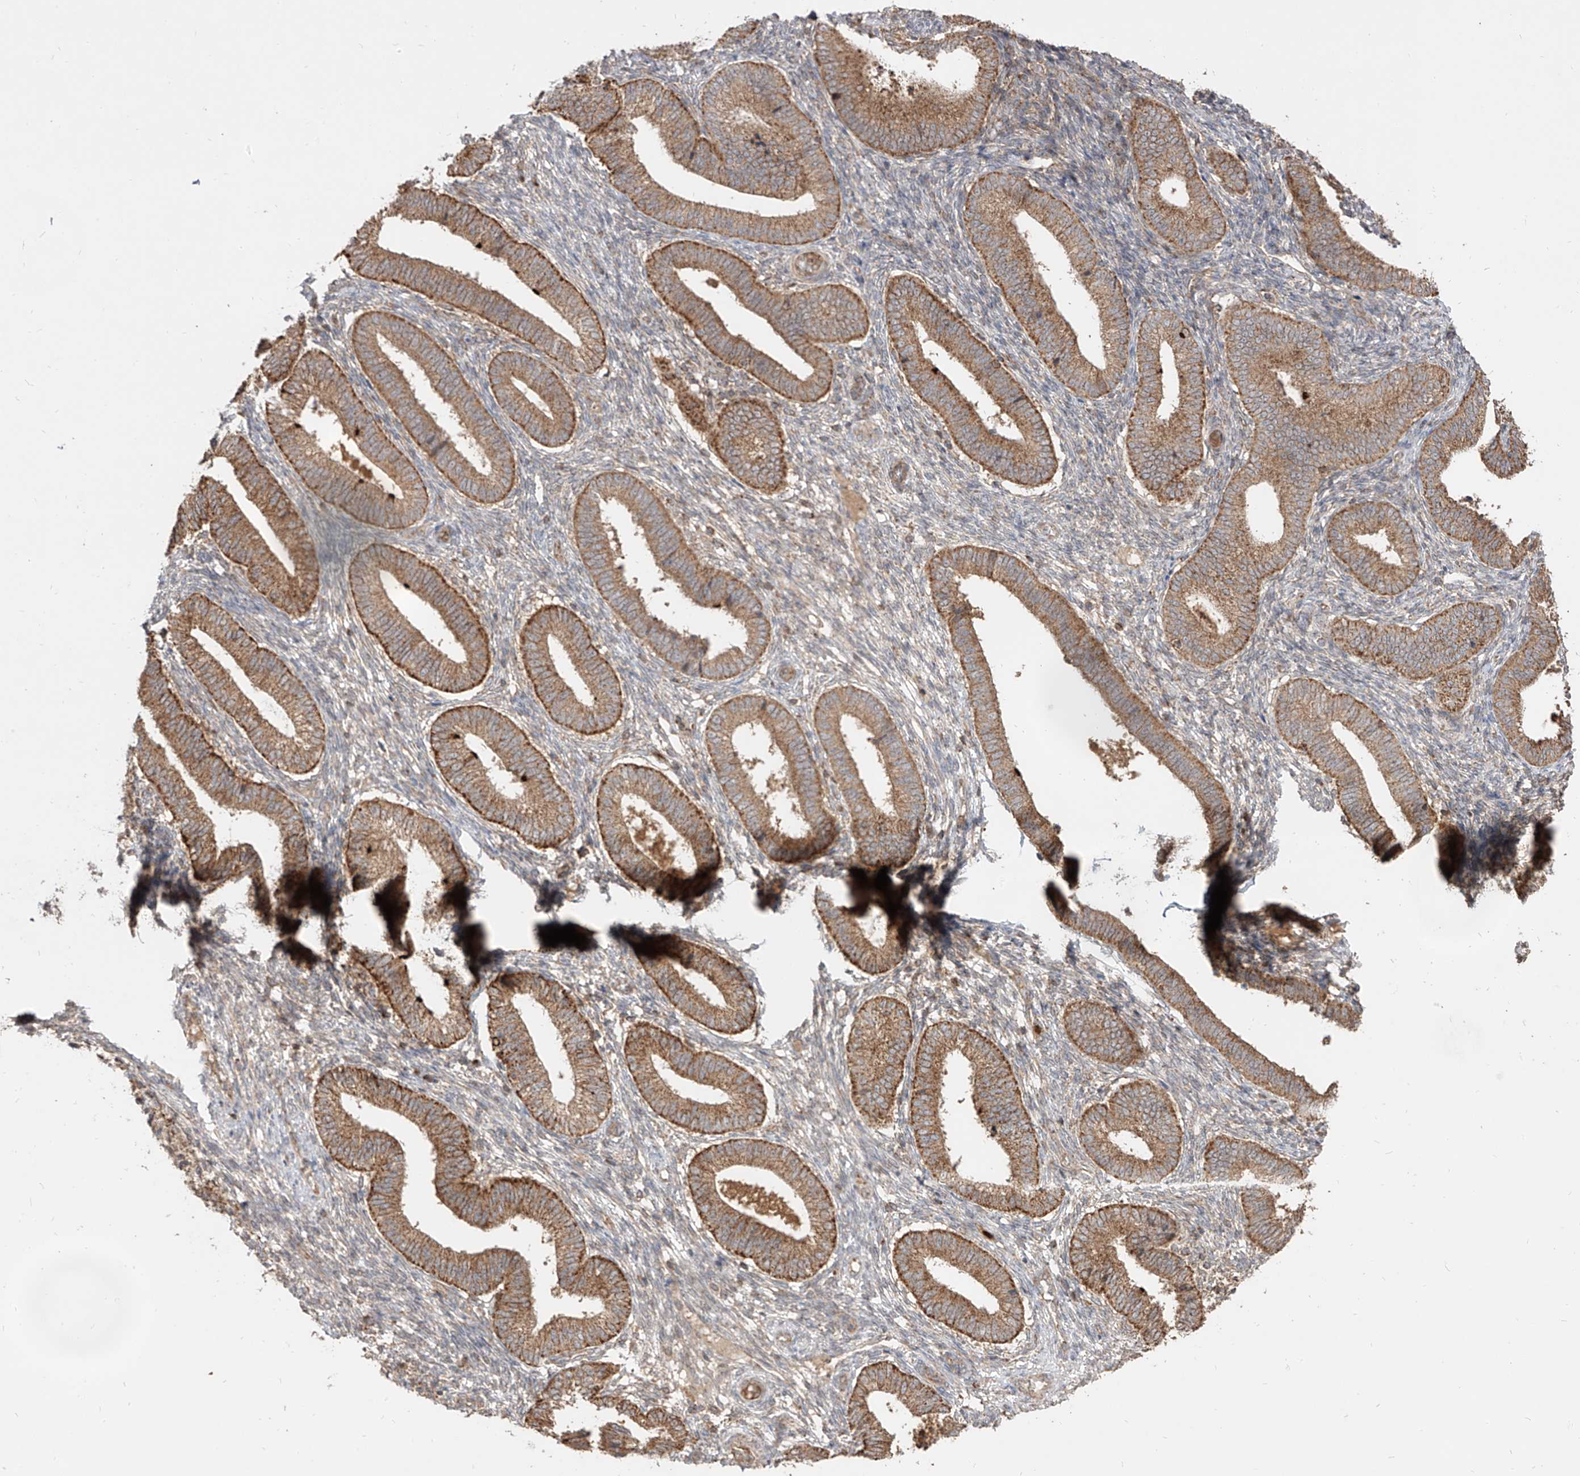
{"staining": {"intensity": "weak", "quantity": ">75%", "location": "cytoplasmic/membranous"}, "tissue": "endometrium", "cell_type": "Cells in endometrial stroma", "image_type": "normal", "snomed": [{"axis": "morphology", "description": "Normal tissue, NOS"}, {"axis": "topography", "description": "Endometrium"}], "caption": "Immunohistochemistry (IHC) histopathology image of normal endometrium: endometrium stained using immunohistochemistry displays low levels of weak protein expression localized specifically in the cytoplasmic/membranous of cells in endometrial stroma, appearing as a cytoplasmic/membranous brown color.", "gene": "AIM2", "patient": {"sex": "female", "age": 39}}